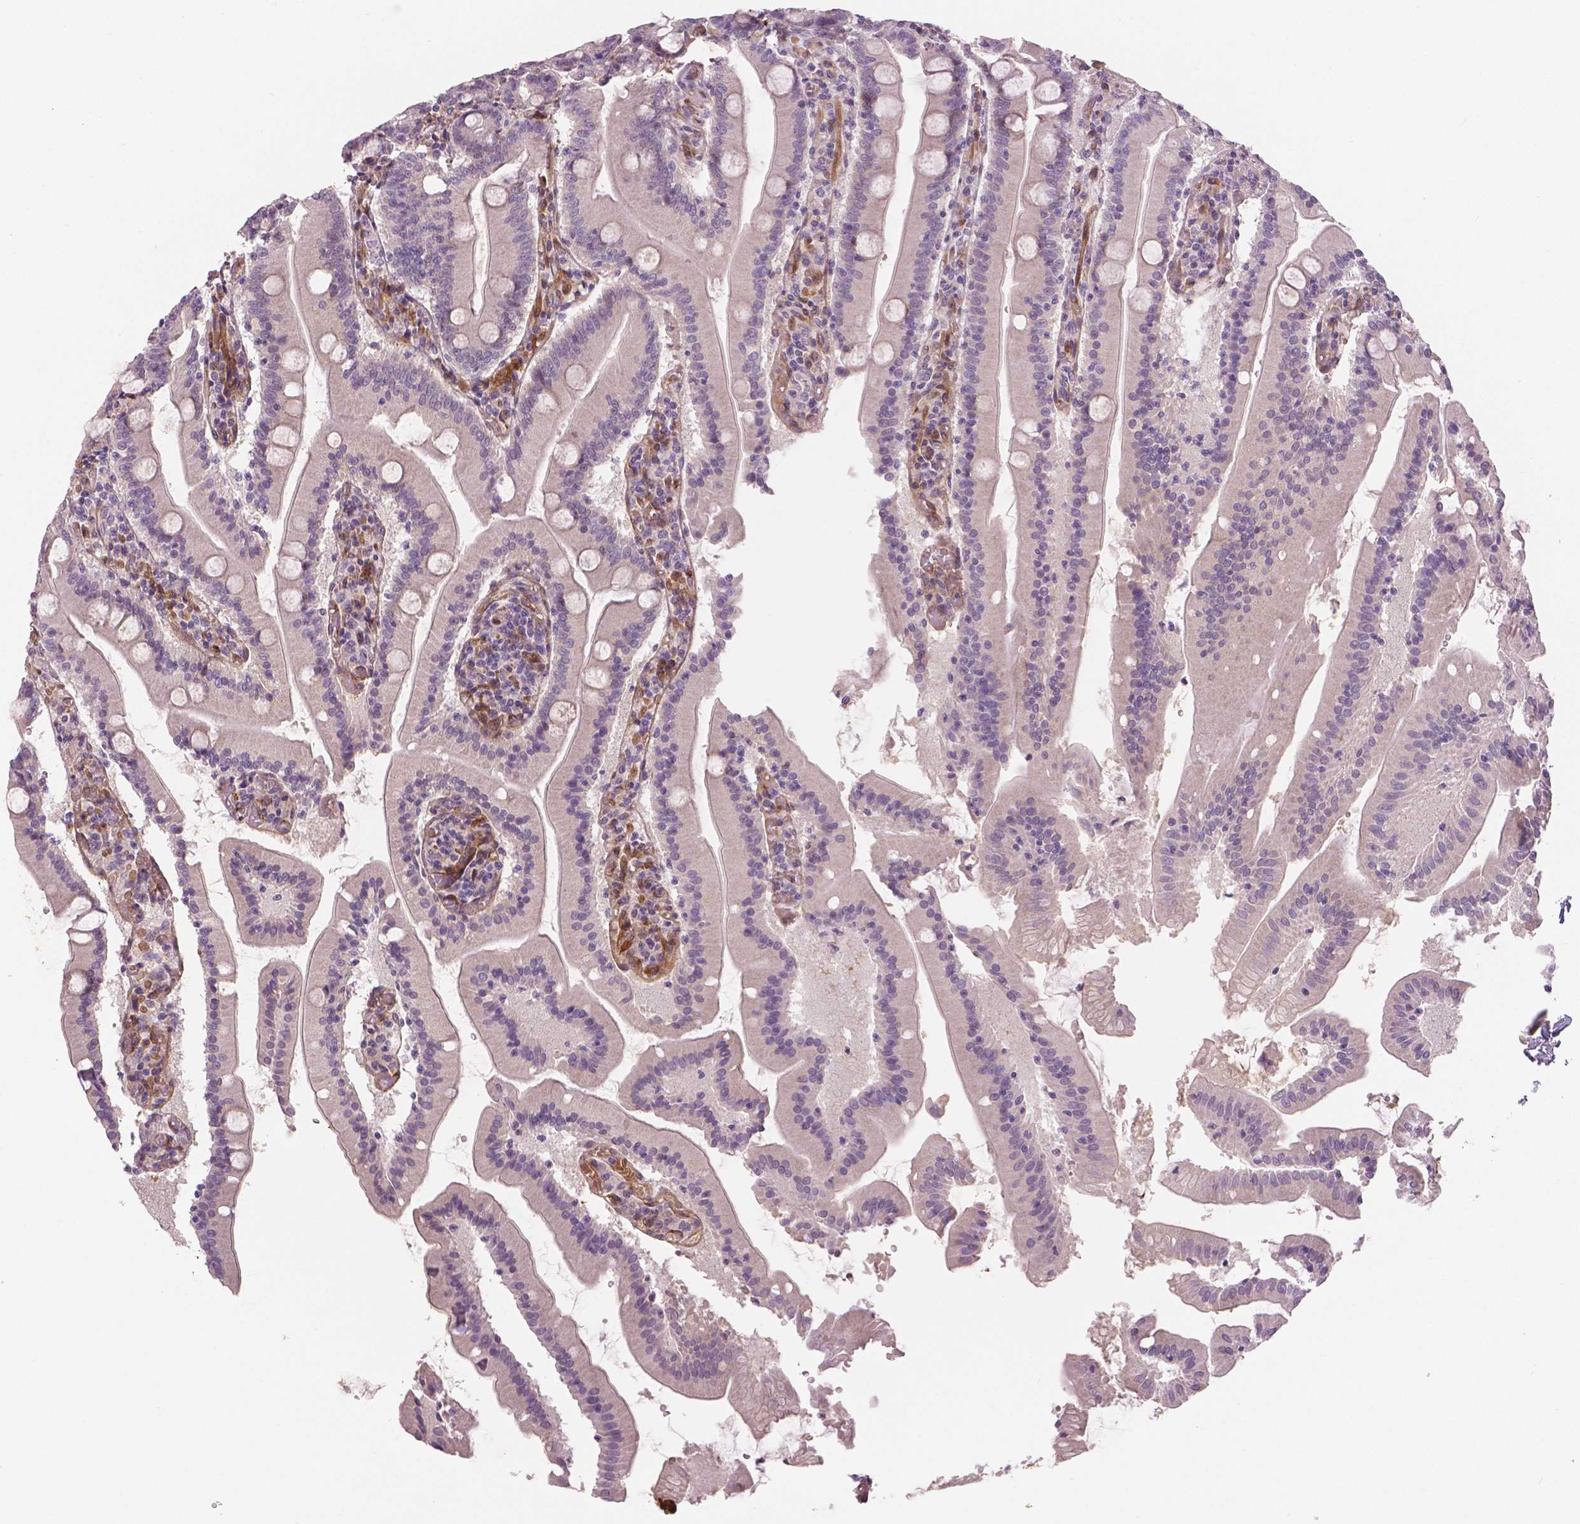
{"staining": {"intensity": "negative", "quantity": "none", "location": "none"}, "tissue": "small intestine", "cell_type": "Glandular cells", "image_type": "normal", "snomed": [{"axis": "morphology", "description": "Normal tissue, NOS"}, {"axis": "topography", "description": "Small intestine"}], "caption": "Photomicrograph shows no protein staining in glandular cells of unremarkable small intestine.", "gene": "FLT1", "patient": {"sex": "male", "age": 37}}